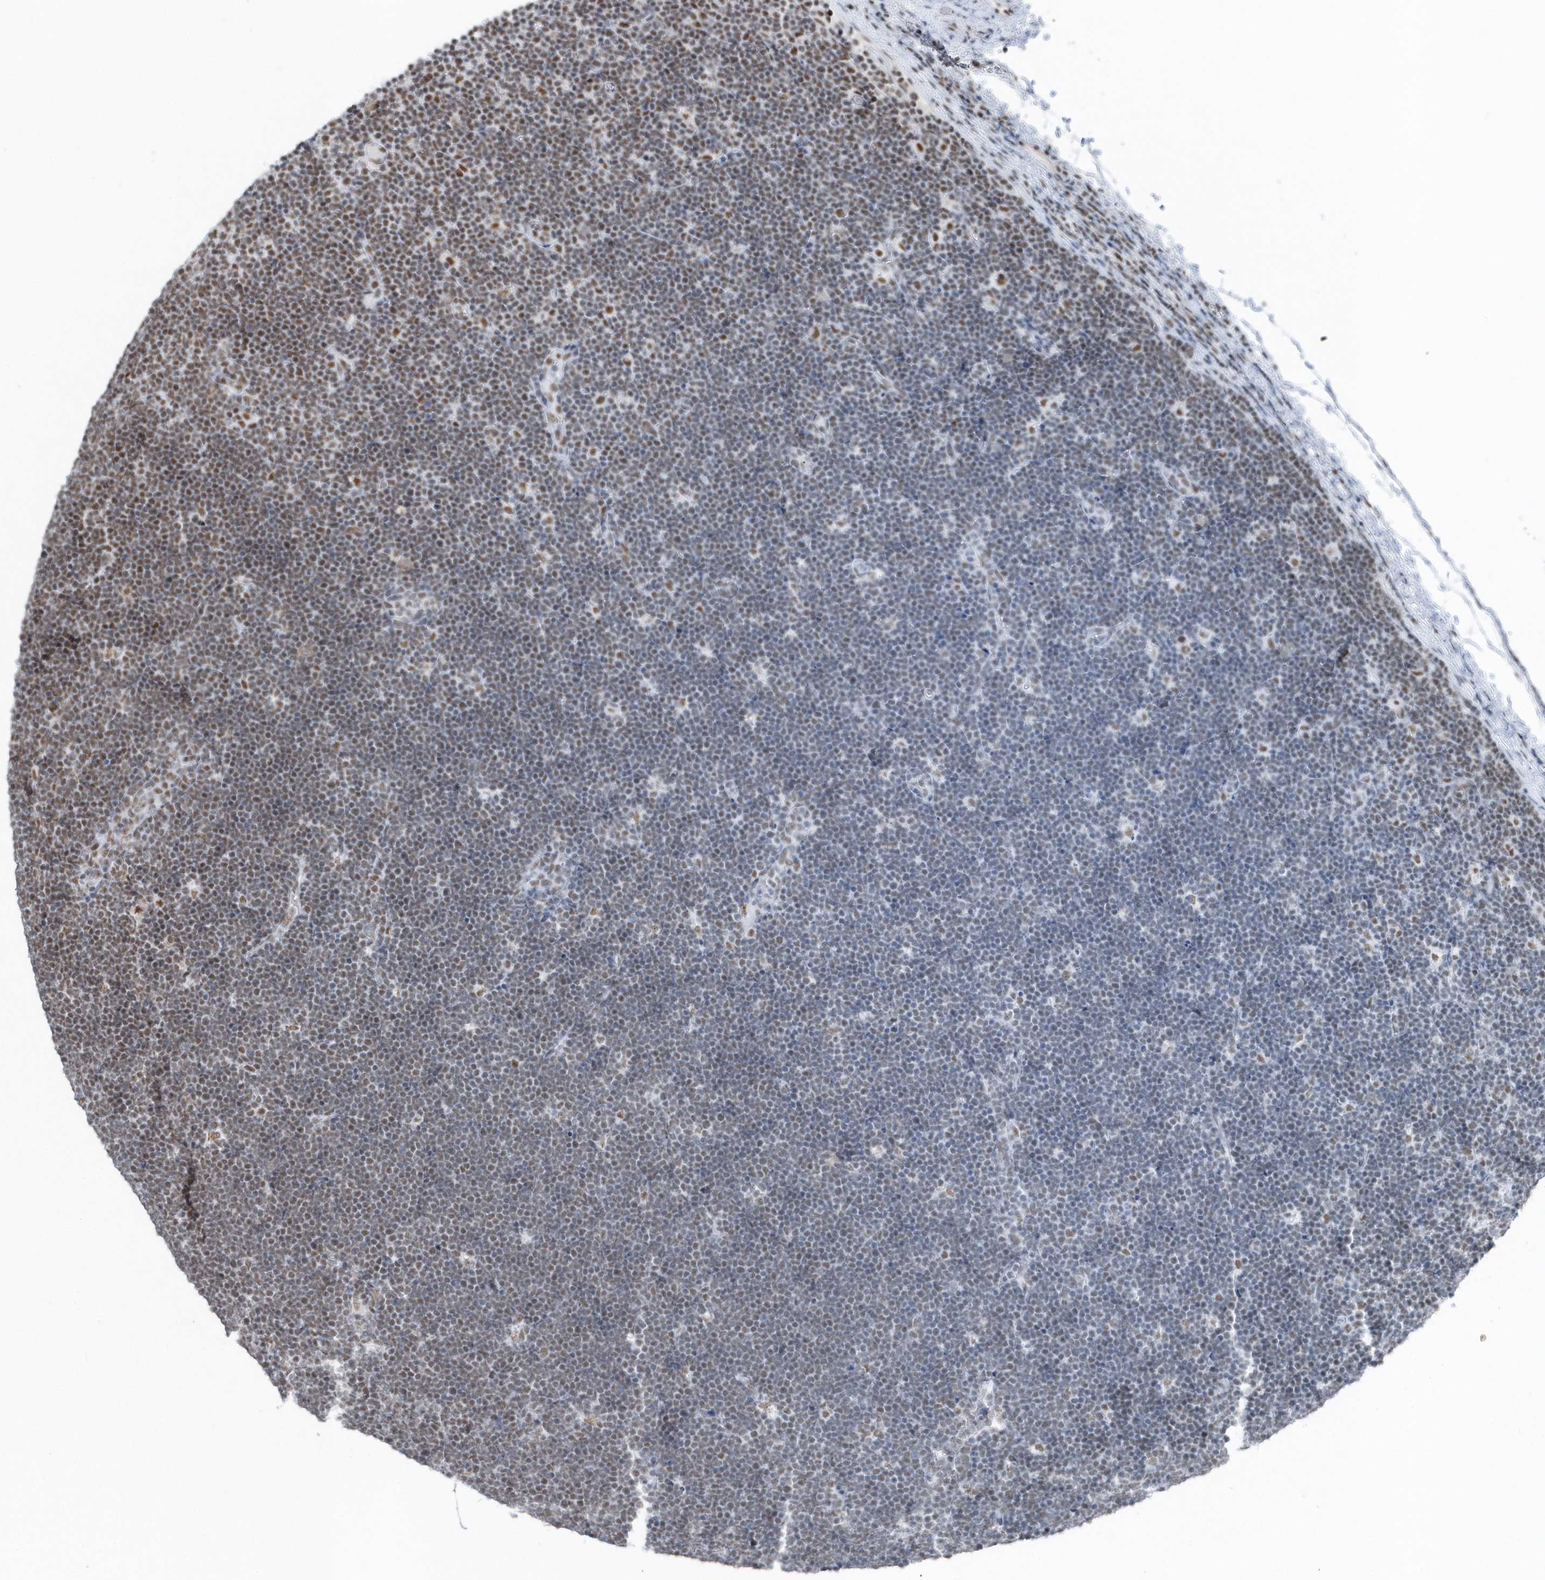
{"staining": {"intensity": "moderate", "quantity": "25%-75%", "location": "nuclear"}, "tissue": "lymphoma", "cell_type": "Tumor cells", "image_type": "cancer", "snomed": [{"axis": "morphology", "description": "Malignant lymphoma, non-Hodgkin's type, High grade"}, {"axis": "topography", "description": "Lymph node"}], "caption": "About 25%-75% of tumor cells in malignant lymphoma, non-Hodgkin's type (high-grade) reveal moderate nuclear protein positivity as visualized by brown immunohistochemical staining.", "gene": "FIP1L1", "patient": {"sex": "male", "age": 13}}